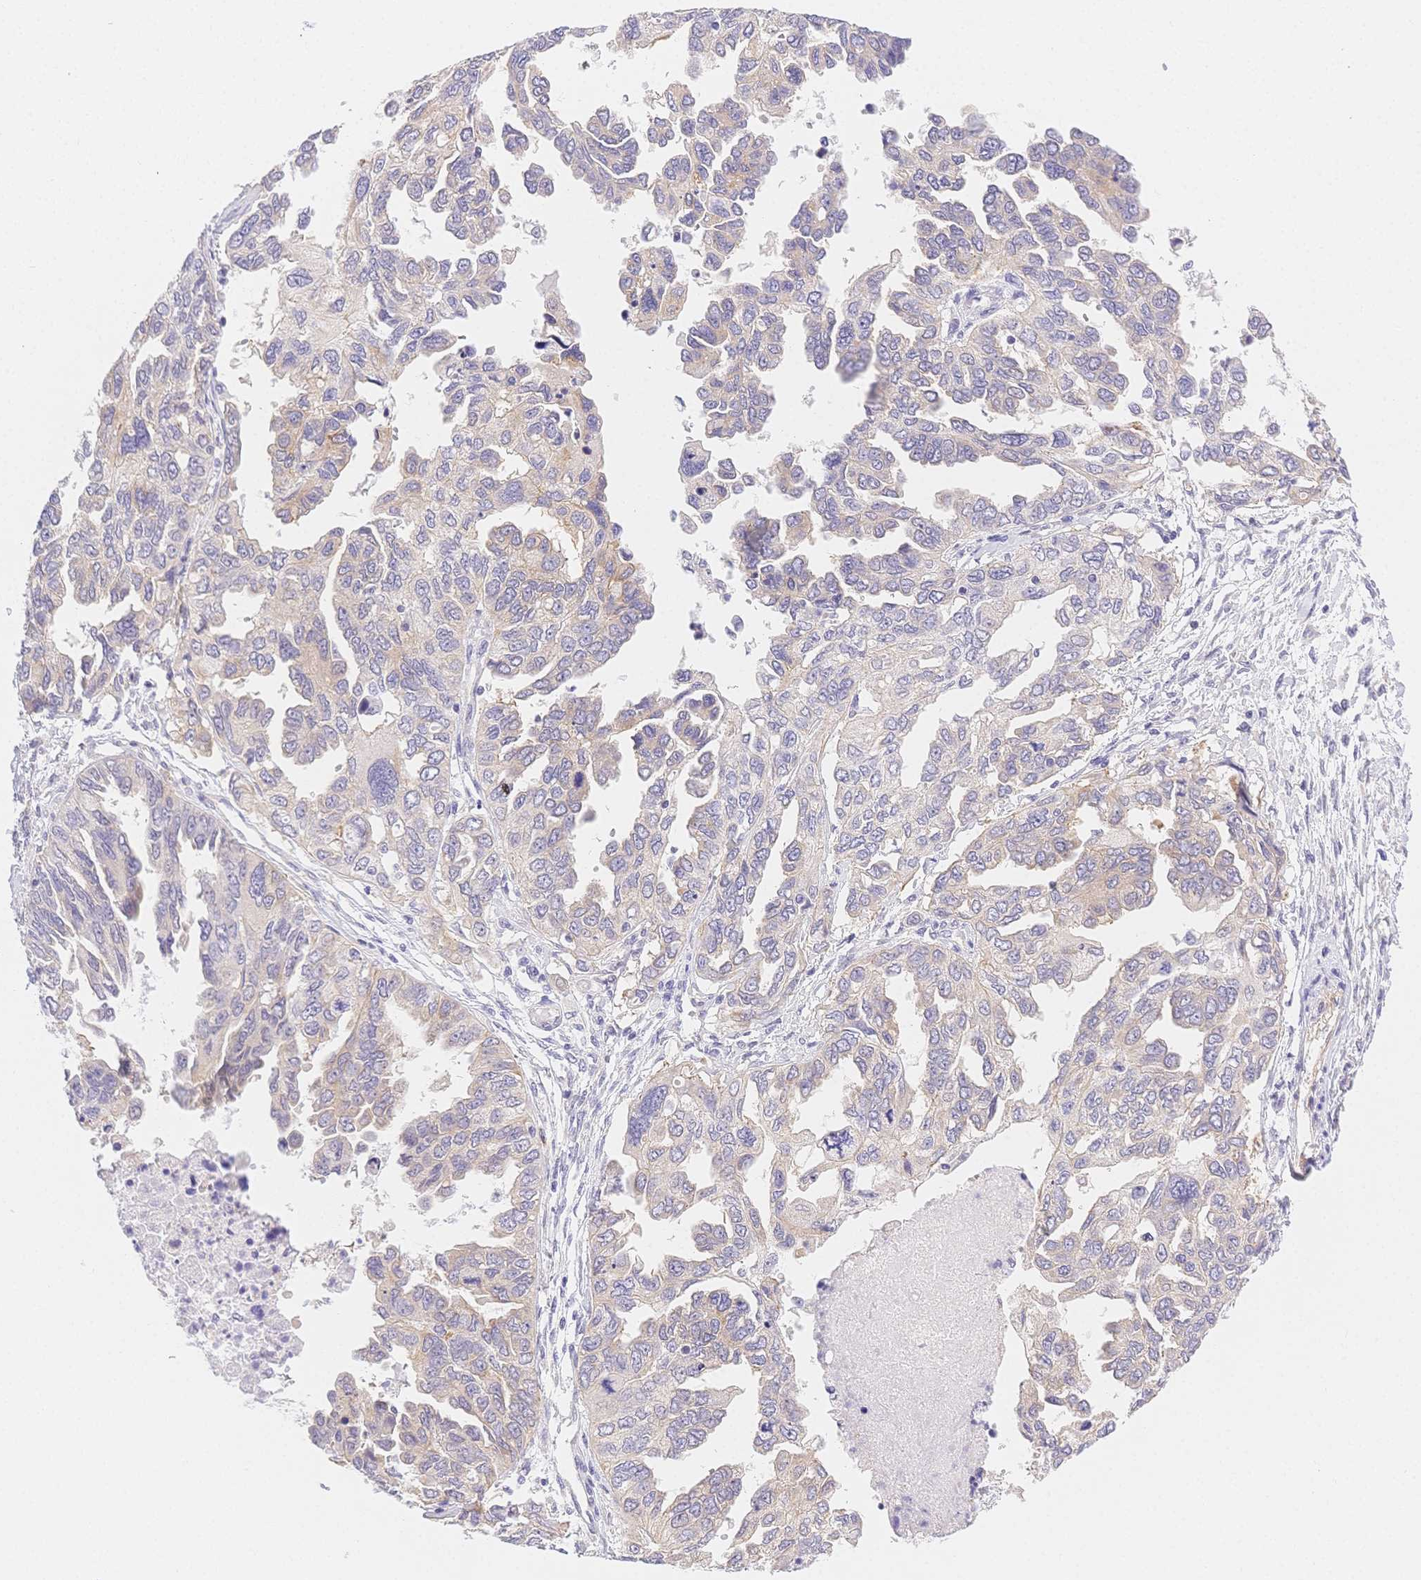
{"staining": {"intensity": "negative", "quantity": "none", "location": "none"}, "tissue": "ovarian cancer", "cell_type": "Tumor cells", "image_type": "cancer", "snomed": [{"axis": "morphology", "description": "Cystadenocarcinoma, serous, NOS"}, {"axis": "topography", "description": "Ovary"}], "caption": "This photomicrograph is of ovarian cancer (serous cystadenocarcinoma) stained with immunohistochemistry to label a protein in brown with the nuclei are counter-stained blue. There is no staining in tumor cells. (DAB (3,3'-diaminobenzidine) immunohistochemistry, high magnification).", "gene": "CSN1S1", "patient": {"sex": "female", "age": 53}}